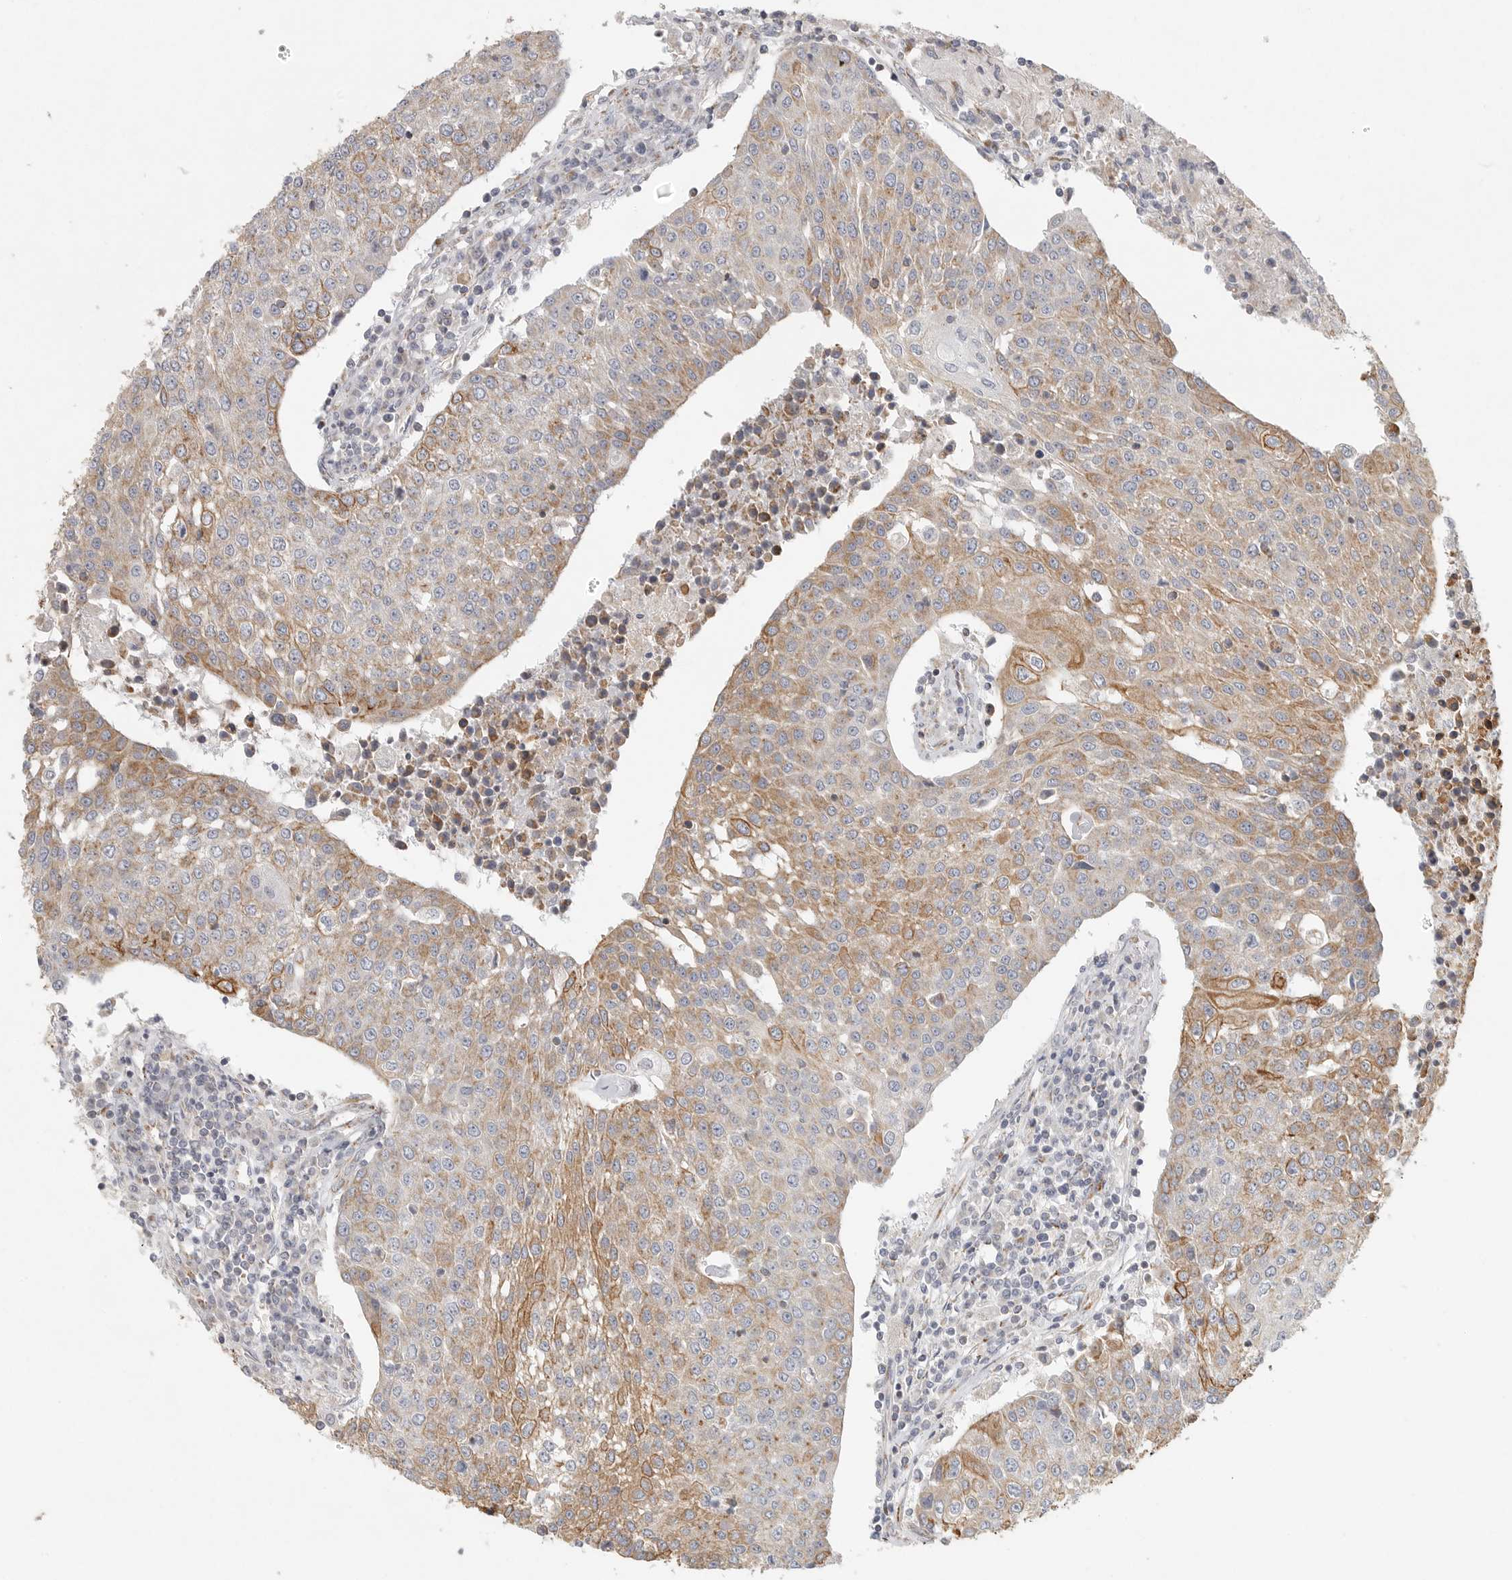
{"staining": {"intensity": "moderate", "quantity": ">75%", "location": "cytoplasmic/membranous"}, "tissue": "urothelial cancer", "cell_type": "Tumor cells", "image_type": "cancer", "snomed": [{"axis": "morphology", "description": "Urothelial carcinoma, High grade"}, {"axis": "topography", "description": "Urinary bladder"}], "caption": "Protein analysis of urothelial carcinoma (high-grade) tissue reveals moderate cytoplasmic/membranous staining in about >75% of tumor cells.", "gene": "SLC25A26", "patient": {"sex": "female", "age": 85}}